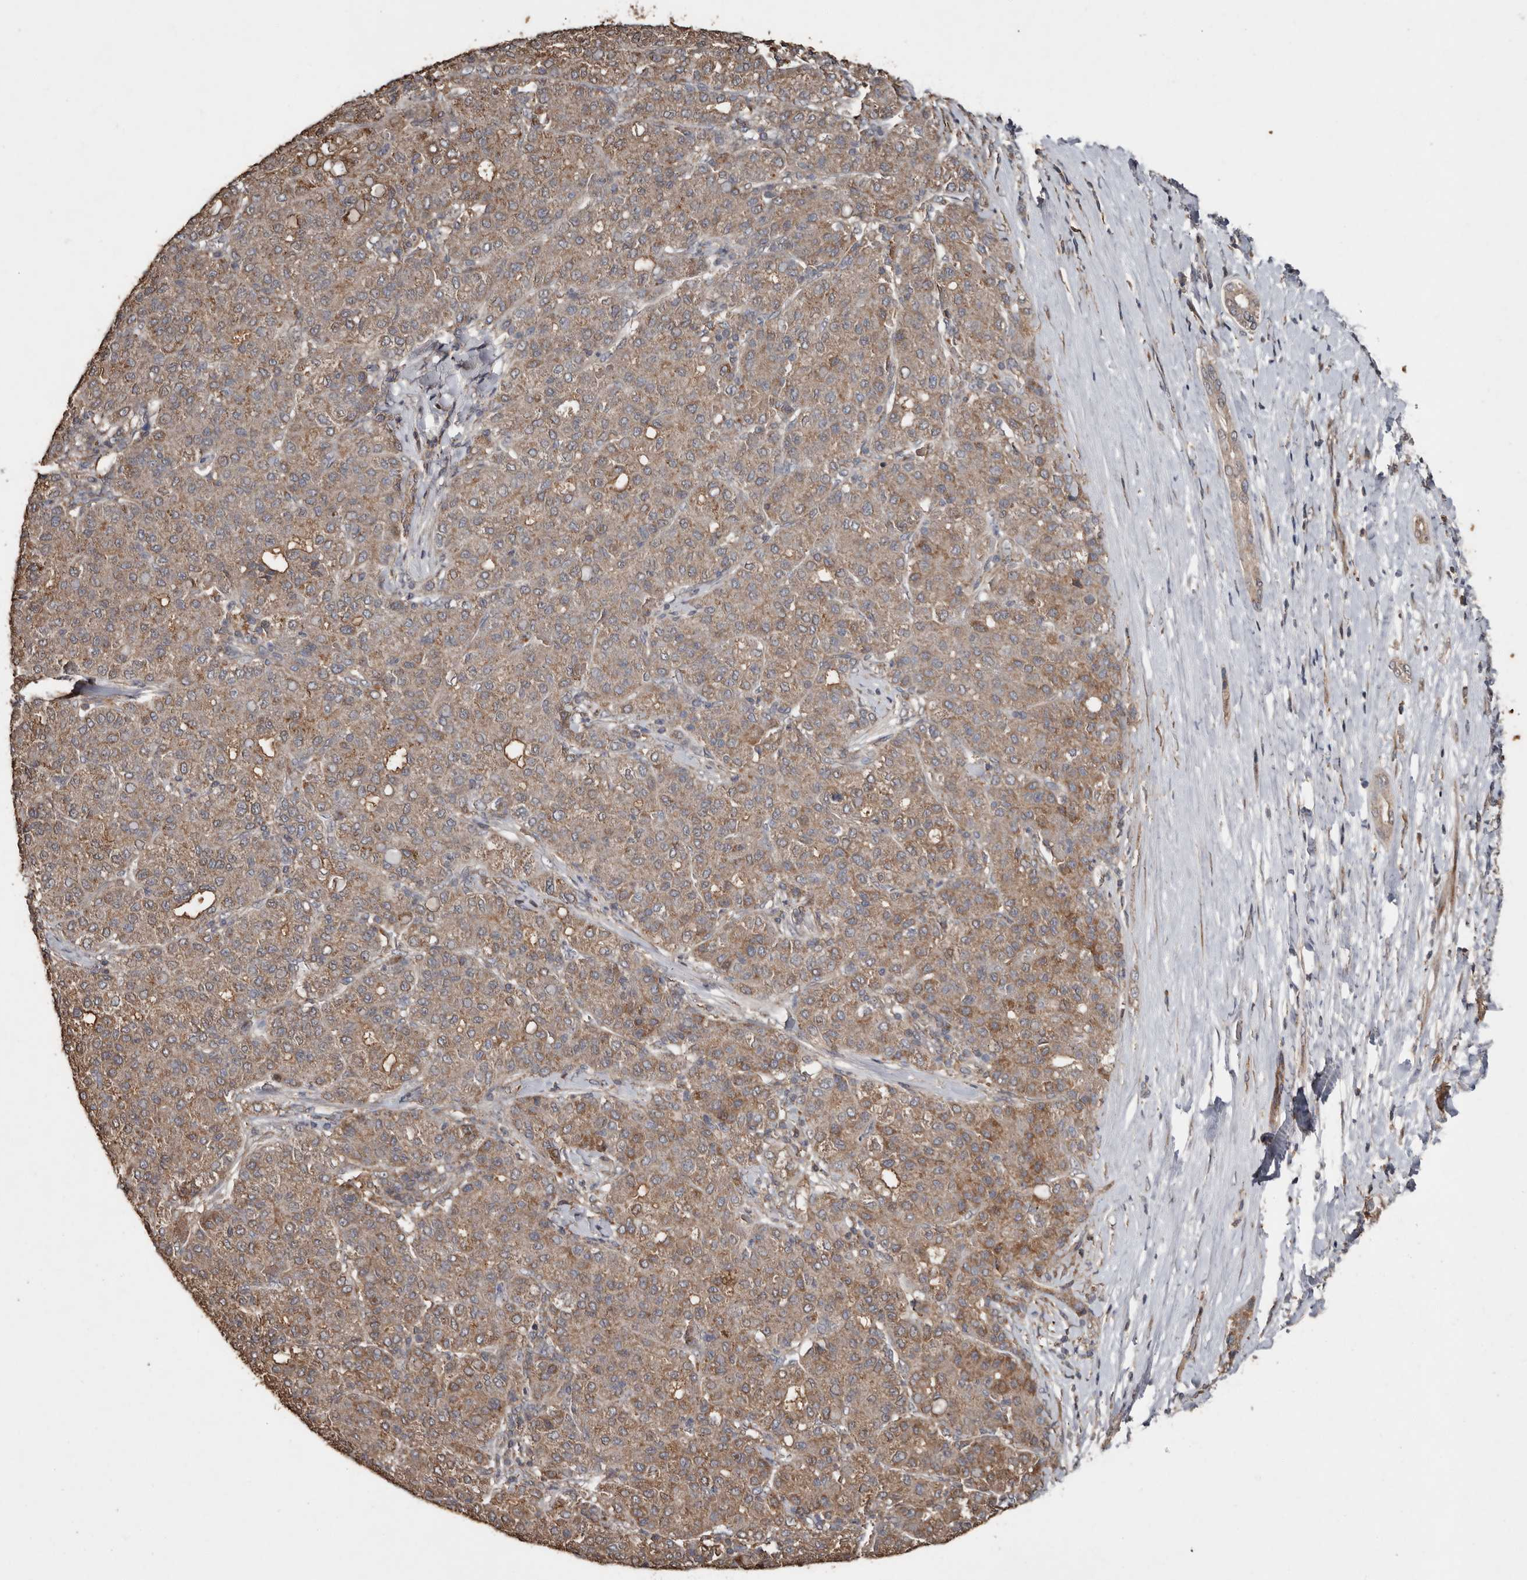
{"staining": {"intensity": "moderate", "quantity": ">75%", "location": "cytoplasmic/membranous"}, "tissue": "liver cancer", "cell_type": "Tumor cells", "image_type": "cancer", "snomed": [{"axis": "morphology", "description": "Carcinoma, Hepatocellular, NOS"}, {"axis": "topography", "description": "Liver"}], "caption": "IHC (DAB (3,3'-diaminobenzidine)) staining of liver hepatocellular carcinoma displays moderate cytoplasmic/membranous protein staining in approximately >75% of tumor cells. Nuclei are stained in blue.", "gene": "RANBP17", "patient": {"sex": "male", "age": 65}}